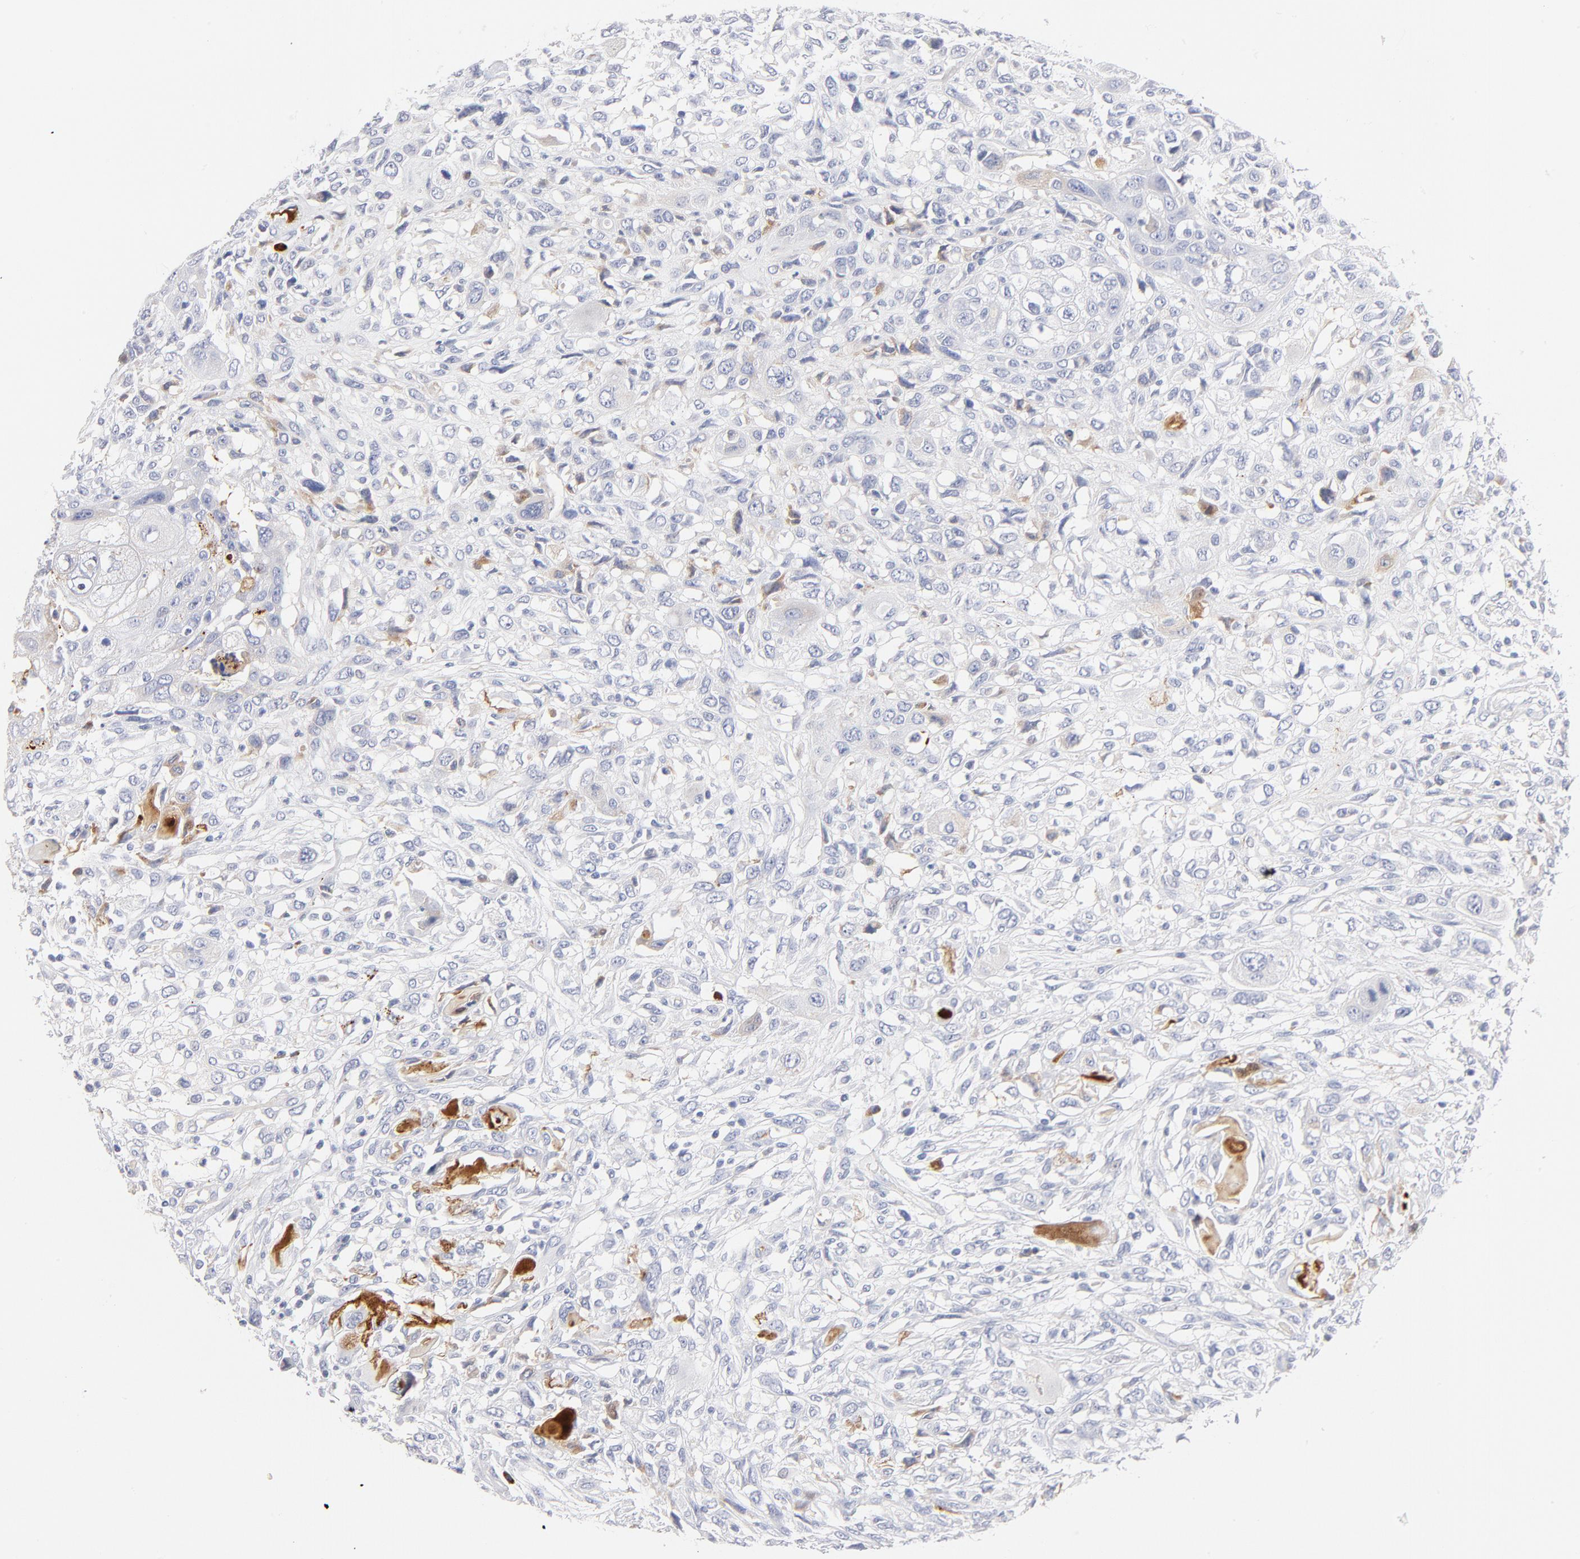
{"staining": {"intensity": "negative", "quantity": "none", "location": "none"}, "tissue": "head and neck cancer", "cell_type": "Tumor cells", "image_type": "cancer", "snomed": [{"axis": "morphology", "description": "Neoplasm, malignant, NOS"}, {"axis": "topography", "description": "Salivary gland"}, {"axis": "topography", "description": "Head-Neck"}], "caption": "Neoplasm (malignant) (head and neck) was stained to show a protein in brown. There is no significant expression in tumor cells. (DAB immunohistochemistry visualized using brightfield microscopy, high magnification).", "gene": "PLAT", "patient": {"sex": "male", "age": 43}}